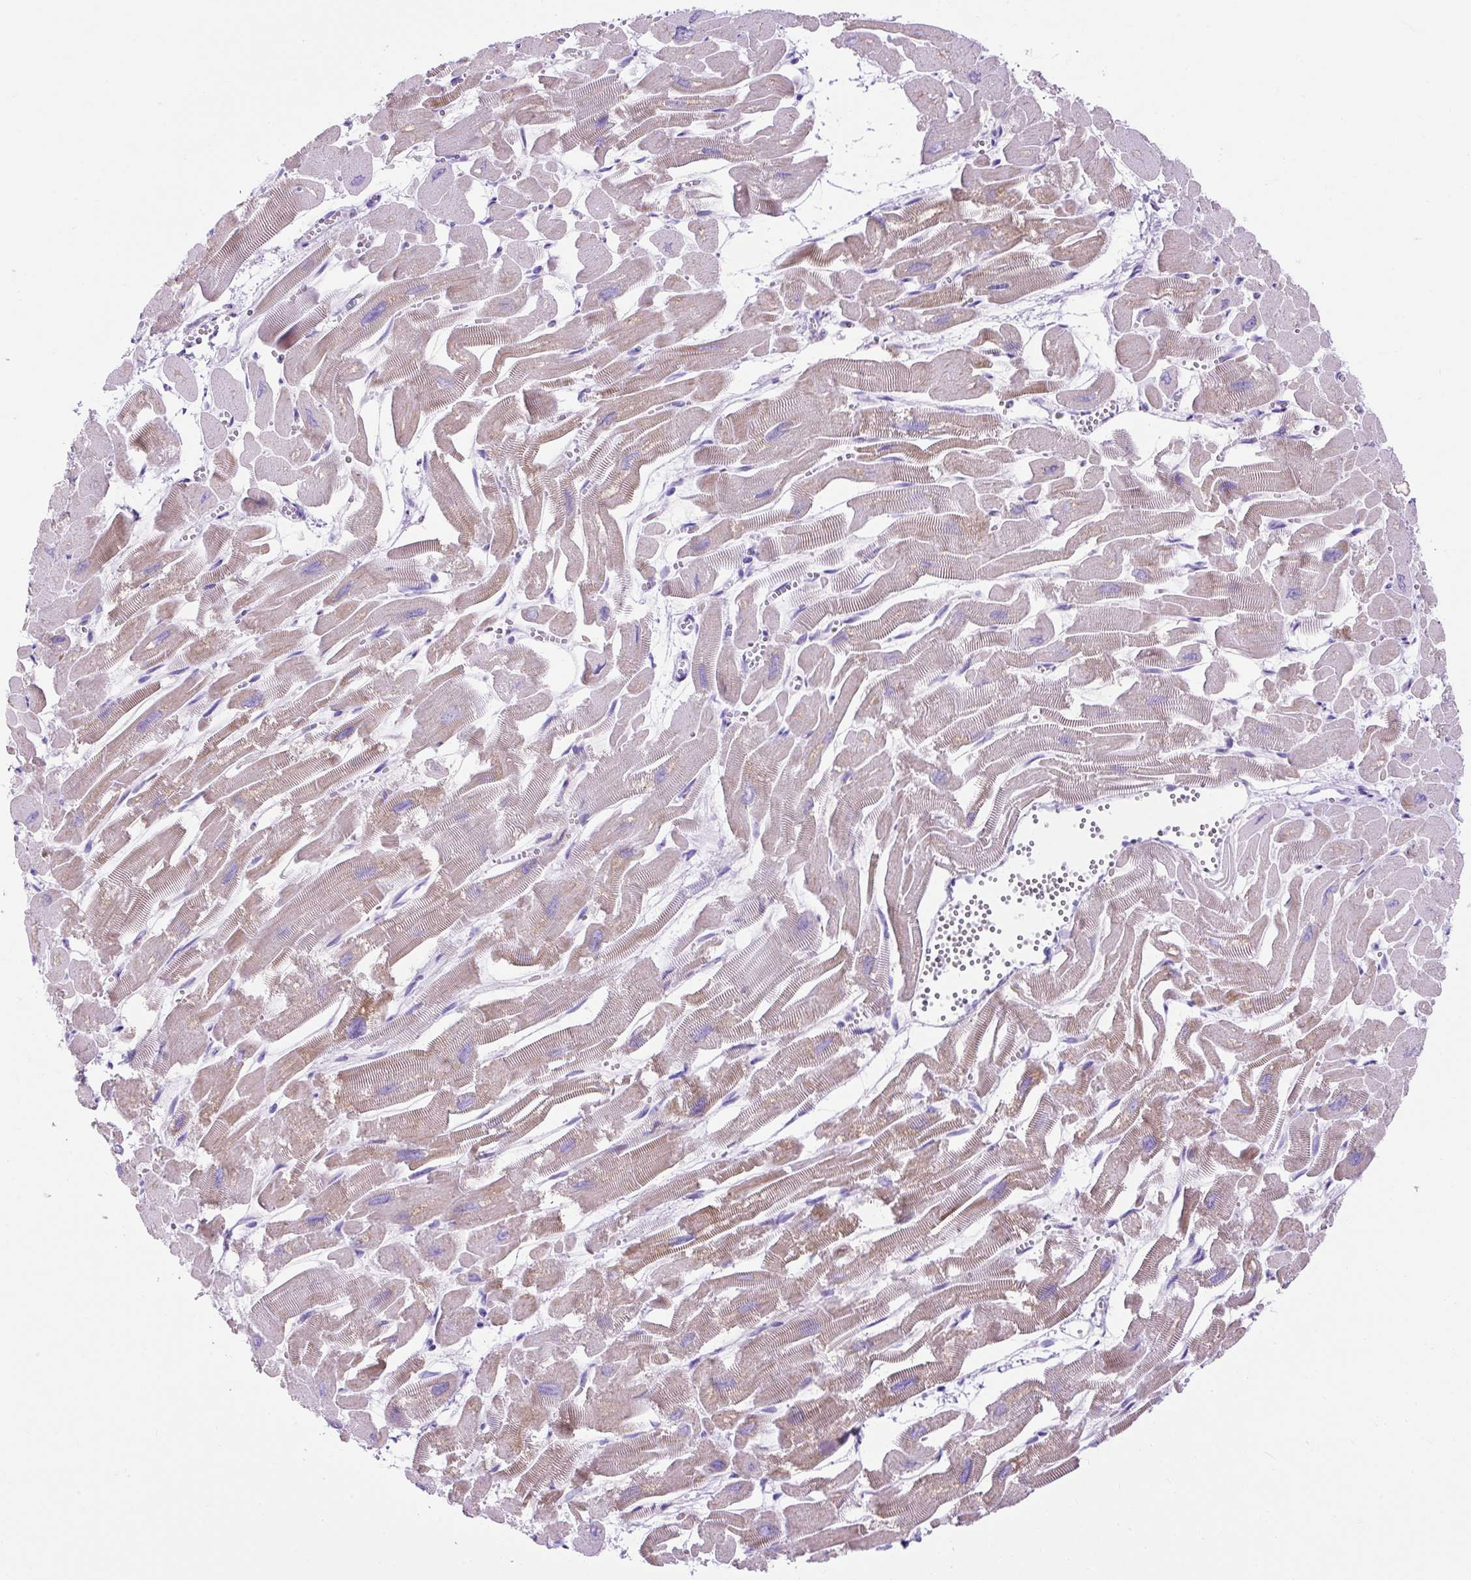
{"staining": {"intensity": "moderate", "quantity": "25%-75%", "location": "cytoplasmic/membranous"}, "tissue": "heart muscle", "cell_type": "Cardiomyocytes", "image_type": "normal", "snomed": [{"axis": "morphology", "description": "Normal tissue, NOS"}, {"axis": "topography", "description": "Heart"}], "caption": "Immunohistochemistry histopathology image of benign heart muscle: human heart muscle stained using immunohistochemistry reveals medium levels of moderate protein expression localized specifically in the cytoplasmic/membranous of cardiomyocytes, appearing as a cytoplasmic/membranous brown color.", "gene": "KRT12", "patient": {"sex": "male", "age": 54}}